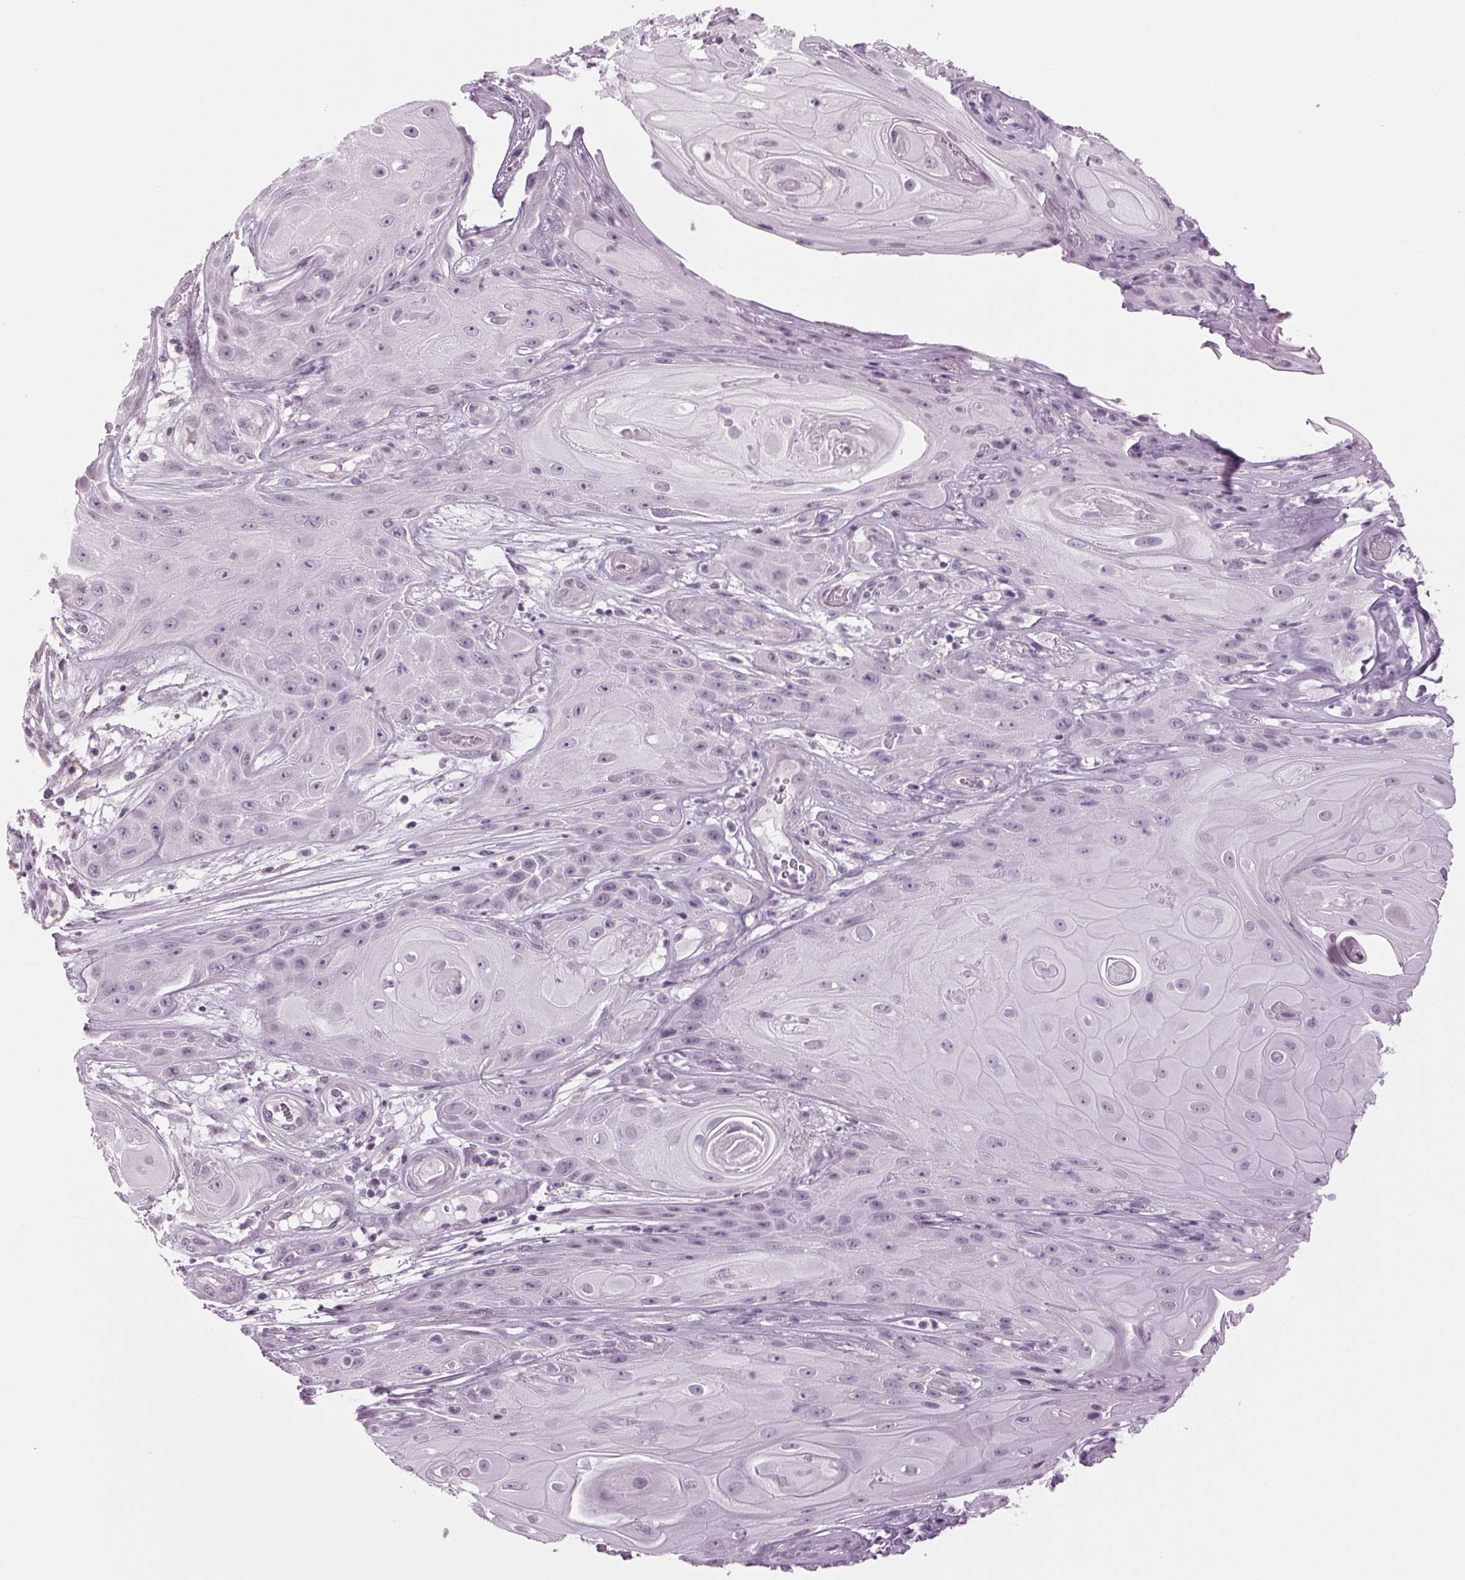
{"staining": {"intensity": "negative", "quantity": "none", "location": "none"}, "tissue": "skin cancer", "cell_type": "Tumor cells", "image_type": "cancer", "snomed": [{"axis": "morphology", "description": "Squamous cell carcinoma, NOS"}, {"axis": "topography", "description": "Skin"}], "caption": "This is an IHC micrograph of human skin cancer (squamous cell carcinoma). There is no staining in tumor cells.", "gene": "DNAH12", "patient": {"sex": "male", "age": 62}}